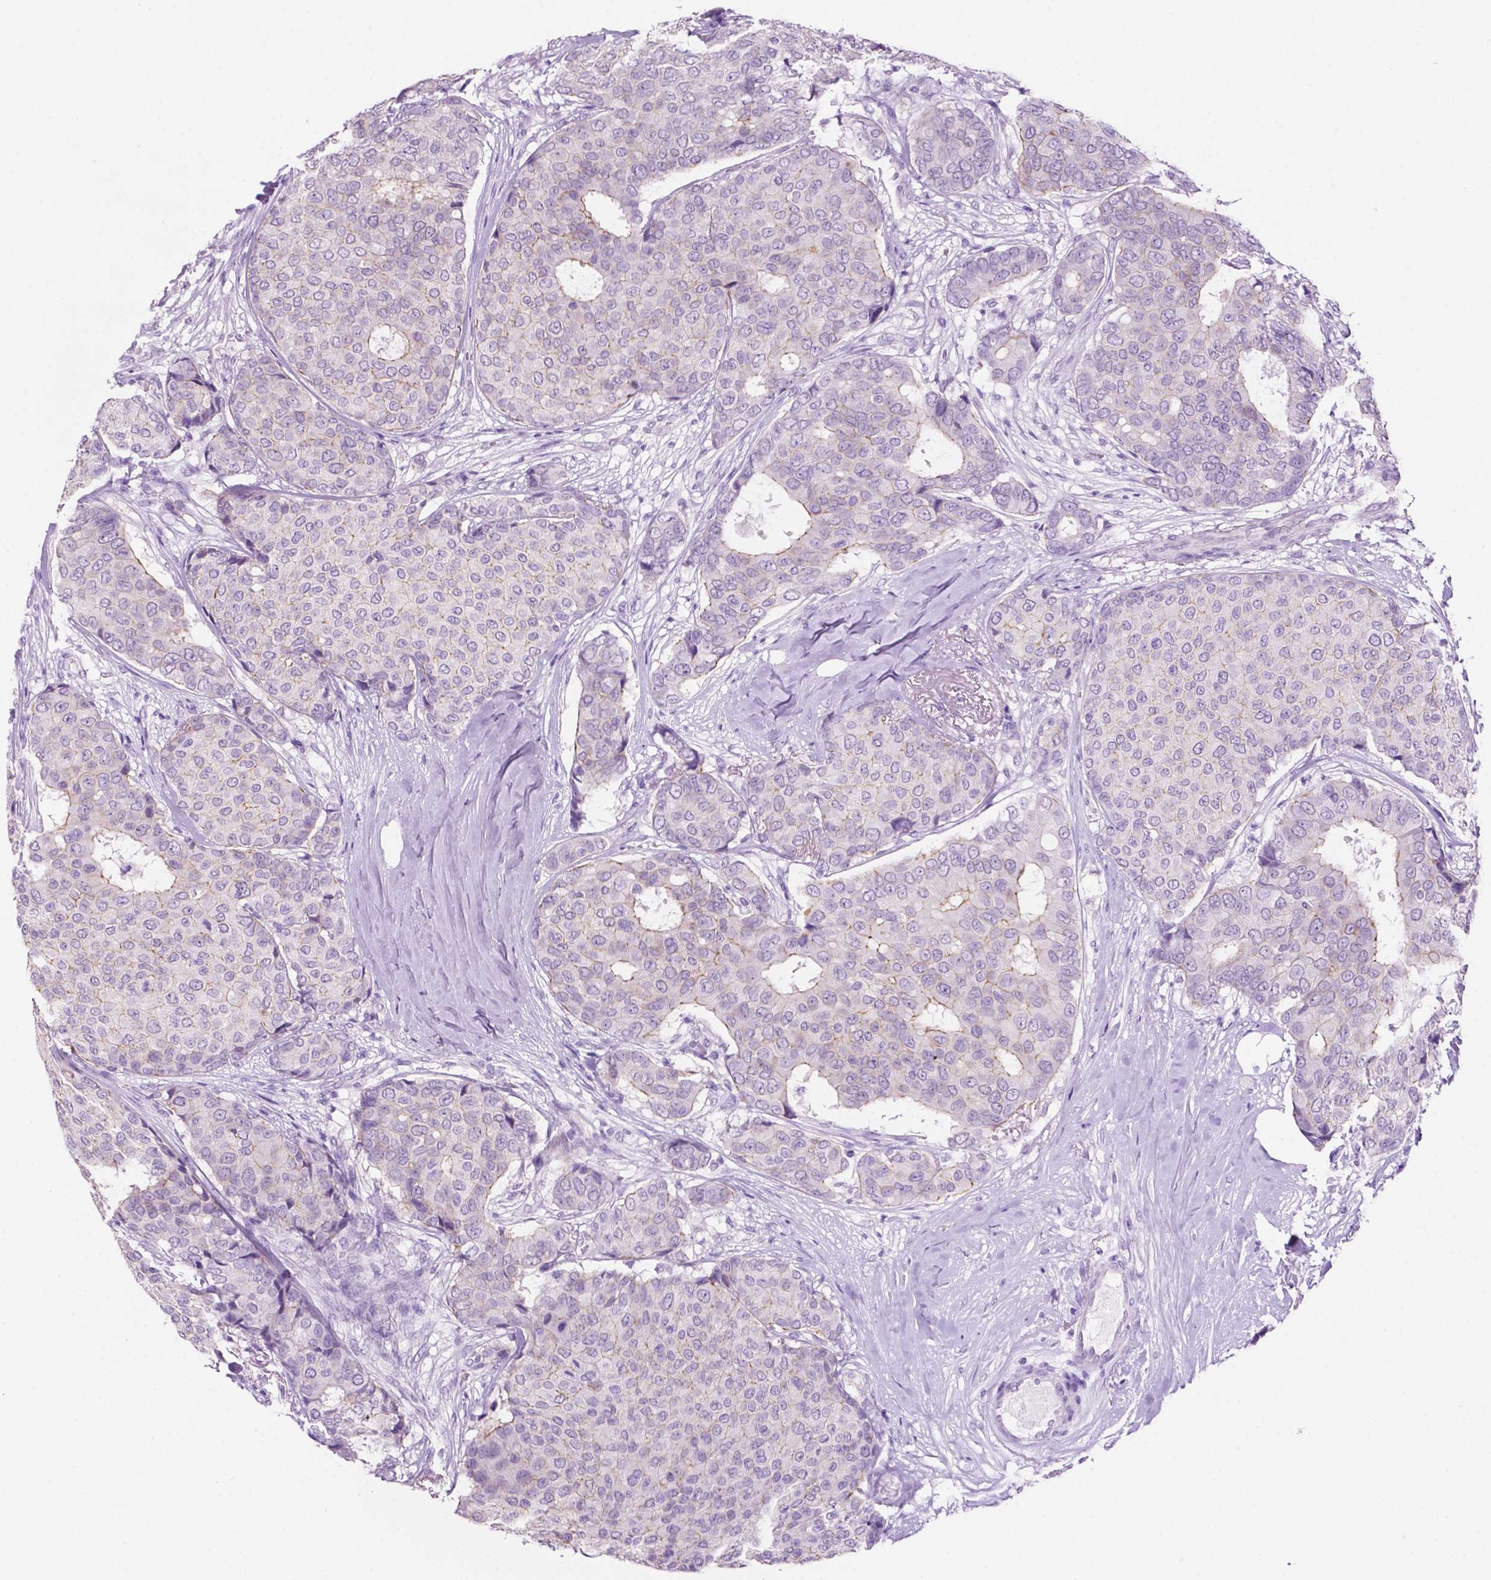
{"staining": {"intensity": "negative", "quantity": "none", "location": "none"}, "tissue": "breast cancer", "cell_type": "Tumor cells", "image_type": "cancer", "snomed": [{"axis": "morphology", "description": "Duct carcinoma"}, {"axis": "topography", "description": "Breast"}], "caption": "Human breast cancer stained for a protein using immunohistochemistry reveals no expression in tumor cells.", "gene": "PHGR1", "patient": {"sex": "female", "age": 75}}